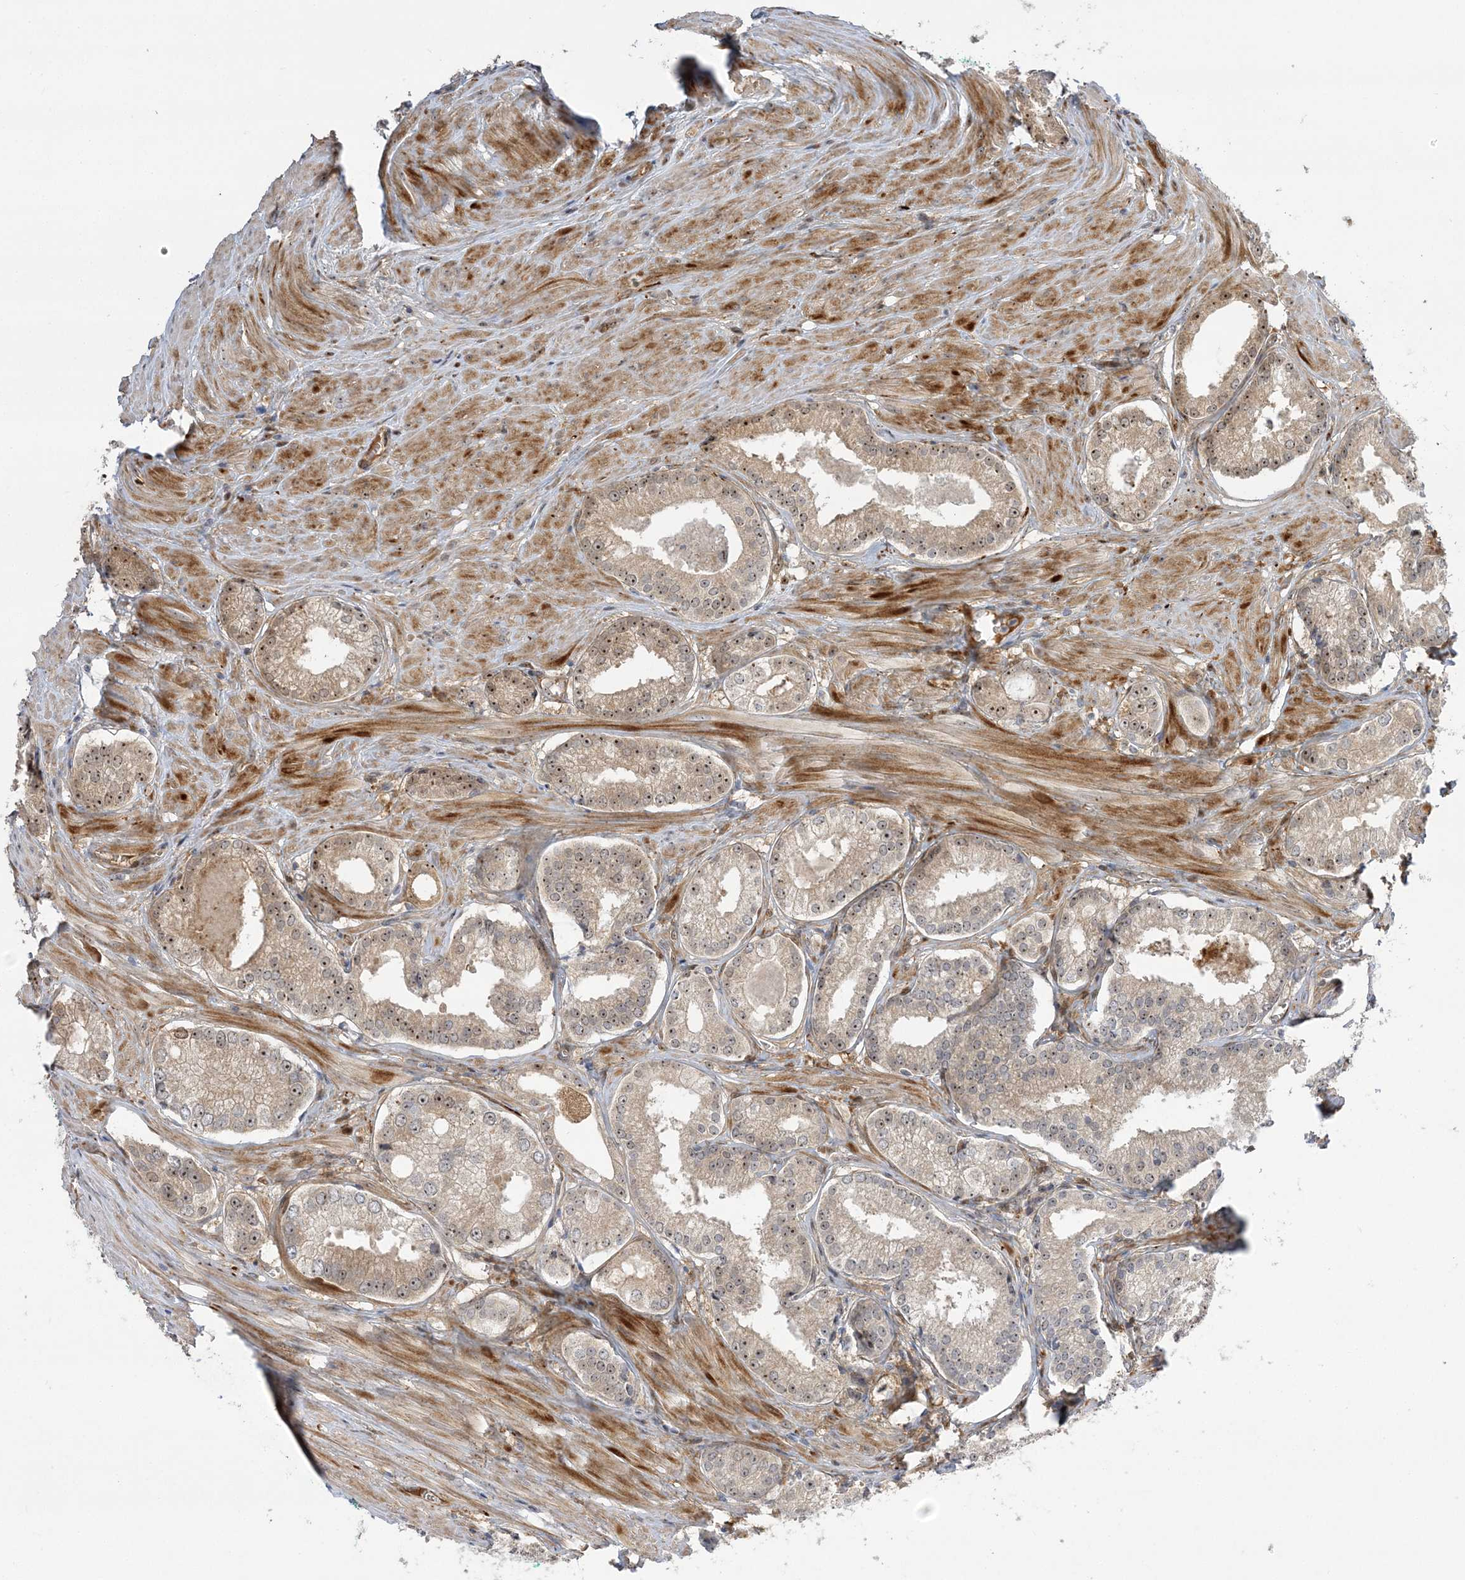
{"staining": {"intensity": "moderate", "quantity": "25%-75%", "location": "nuclear"}, "tissue": "prostate cancer", "cell_type": "Tumor cells", "image_type": "cancer", "snomed": [{"axis": "morphology", "description": "Adenocarcinoma, Low grade"}, {"axis": "topography", "description": "Prostate"}], "caption": "A brown stain highlights moderate nuclear staining of a protein in human prostate cancer tumor cells.", "gene": "NPM3", "patient": {"sex": "male", "age": 54}}